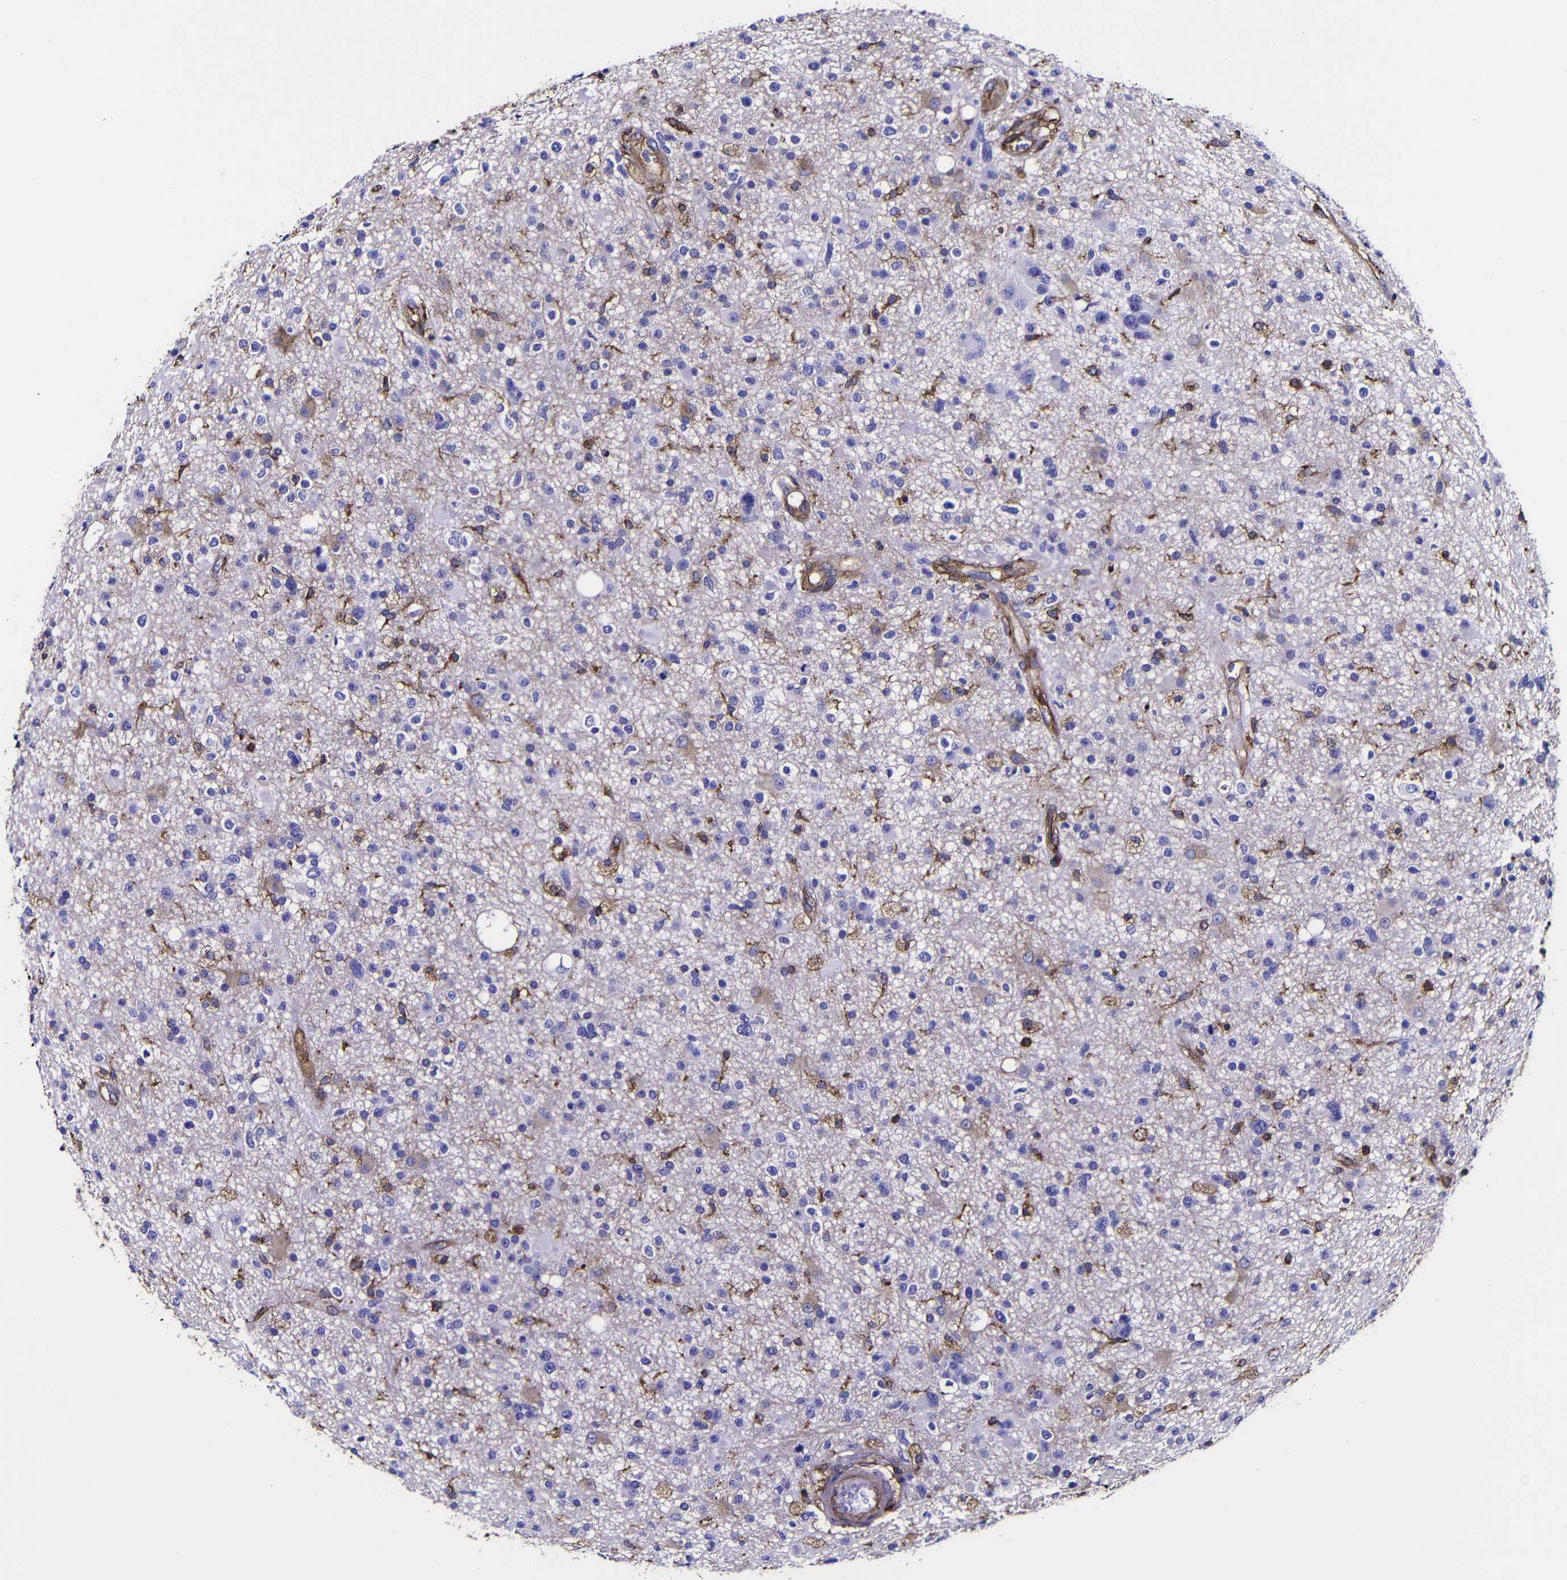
{"staining": {"intensity": "moderate", "quantity": "<25%", "location": "cytoplasmic/membranous"}, "tissue": "glioma", "cell_type": "Tumor cells", "image_type": "cancer", "snomed": [{"axis": "morphology", "description": "Glioma, malignant, High grade"}, {"axis": "topography", "description": "Brain"}], "caption": "Protein expression analysis of glioma shows moderate cytoplasmic/membranous staining in approximately <25% of tumor cells. (IHC, brightfield microscopy, high magnification).", "gene": "MSN", "patient": {"sex": "male", "age": 33}}